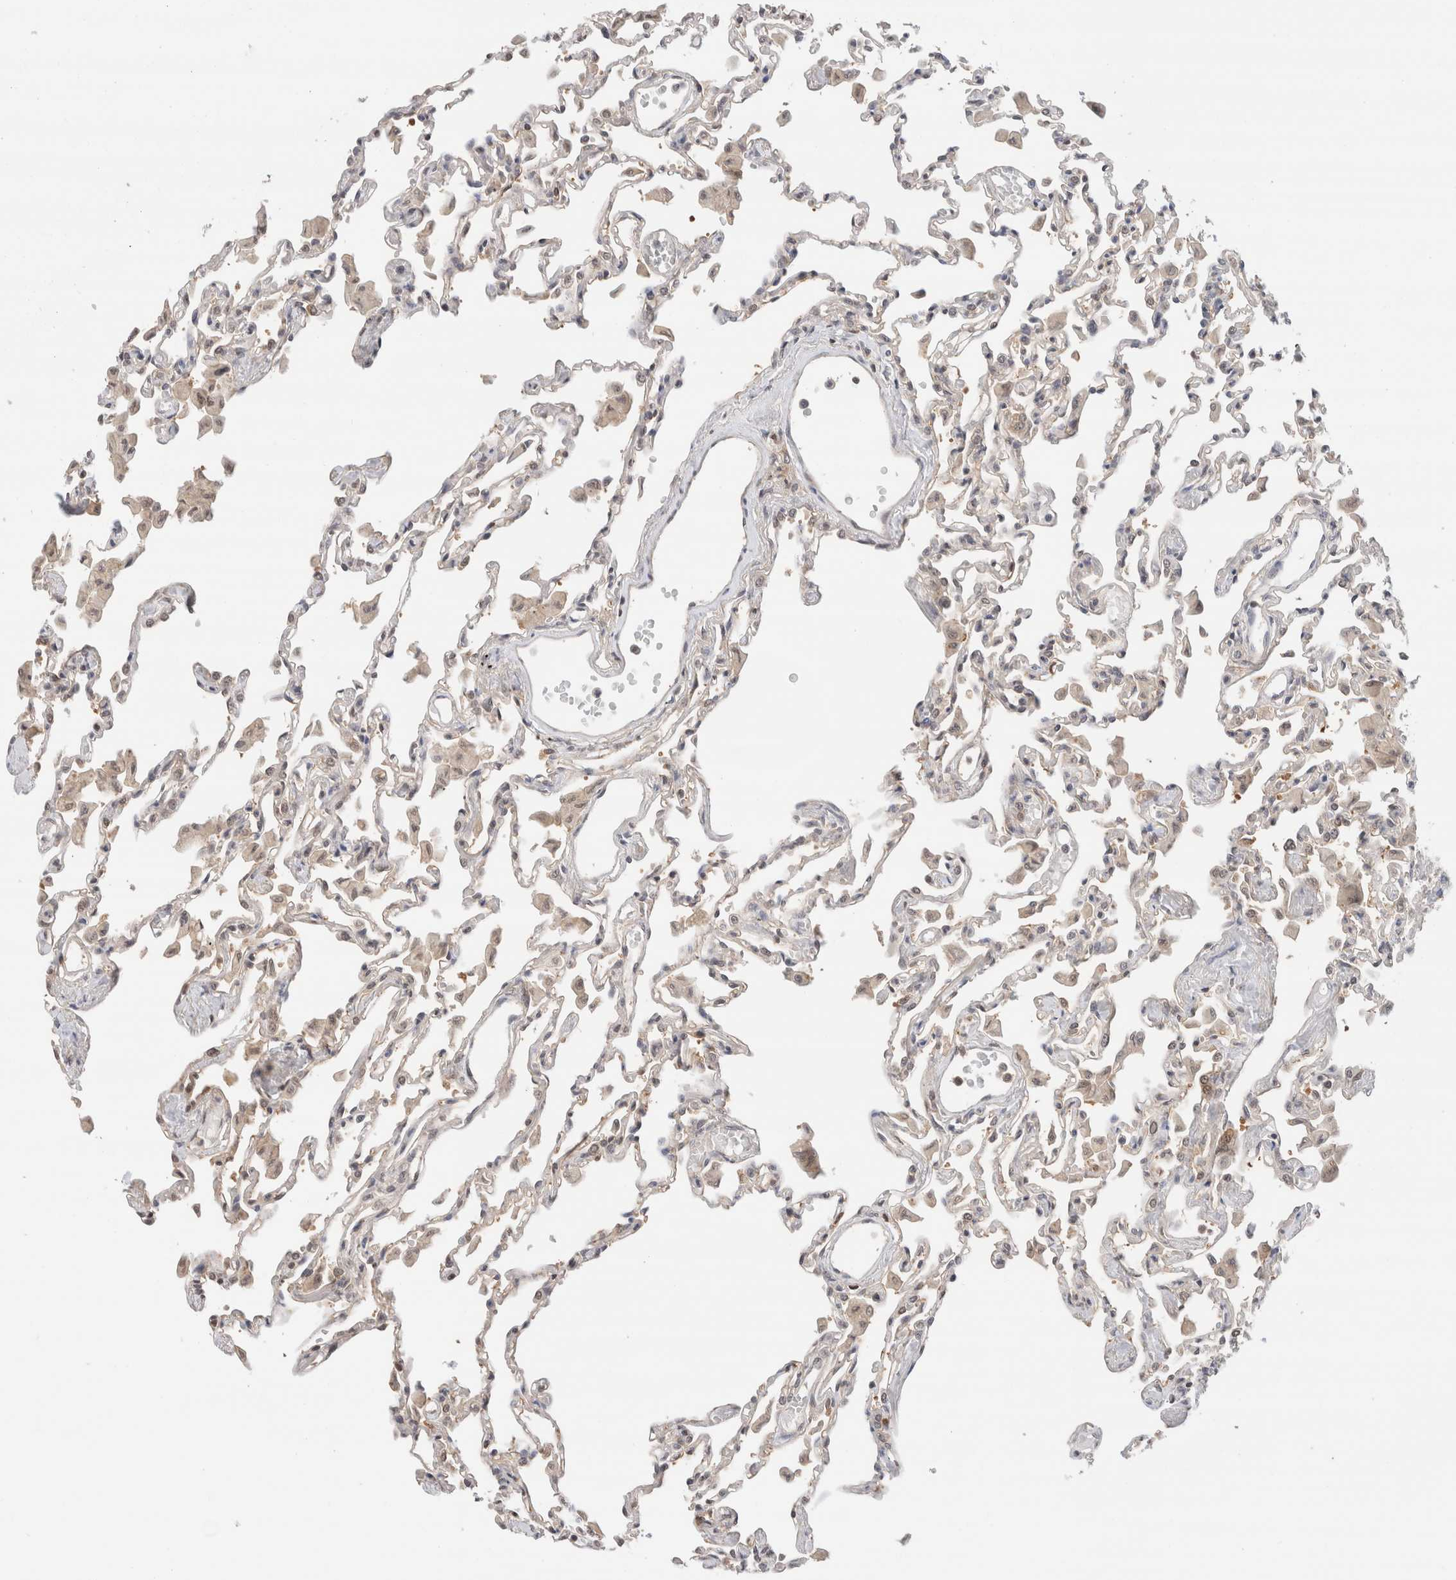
{"staining": {"intensity": "weak", "quantity": "25%-75%", "location": "cytoplasmic/membranous"}, "tissue": "lung", "cell_type": "Alveolar cells", "image_type": "normal", "snomed": [{"axis": "morphology", "description": "Normal tissue, NOS"}, {"axis": "topography", "description": "Bronchus"}, {"axis": "topography", "description": "Lung"}], "caption": "IHC photomicrograph of normal lung: lung stained using IHC shows low levels of weak protein expression localized specifically in the cytoplasmic/membranous of alveolar cells, appearing as a cytoplasmic/membranous brown color.", "gene": "C17orf97", "patient": {"sex": "female", "age": 49}}